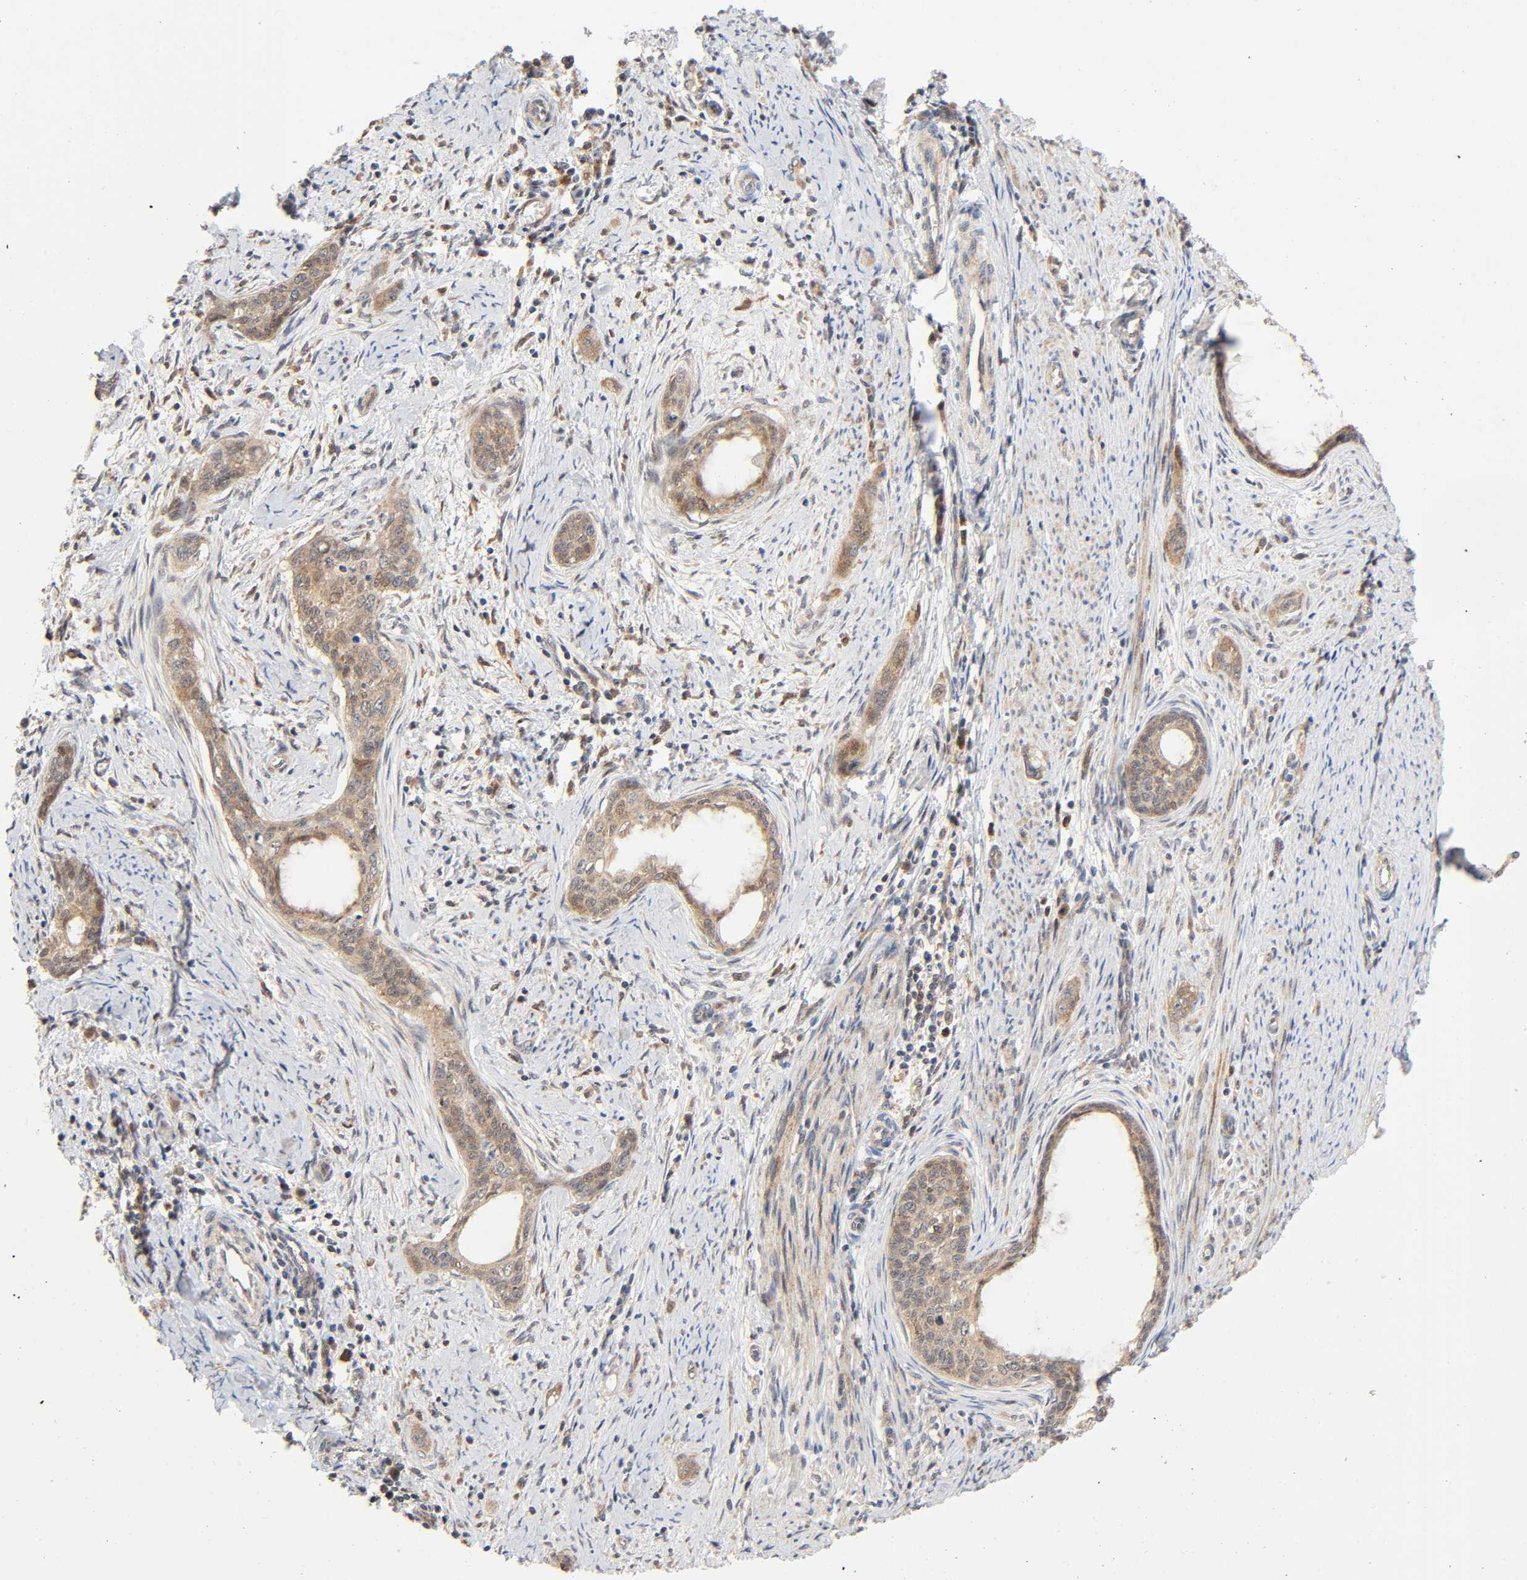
{"staining": {"intensity": "weak", "quantity": ">75%", "location": "cytoplasmic/membranous"}, "tissue": "cervical cancer", "cell_type": "Tumor cells", "image_type": "cancer", "snomed": [{"axis": "morphology", "description": "Squamous cell carcinoma, NOS"}, {"axis": "topography", "description": "Cervix"}], "caption": "The immunohistochemical stain shows weak cytoplasmic/membranous expression in tumor cells of cervical cancer tissue.", "gene": "CASP9", "patient": {"sex": "female", "age": 33}}